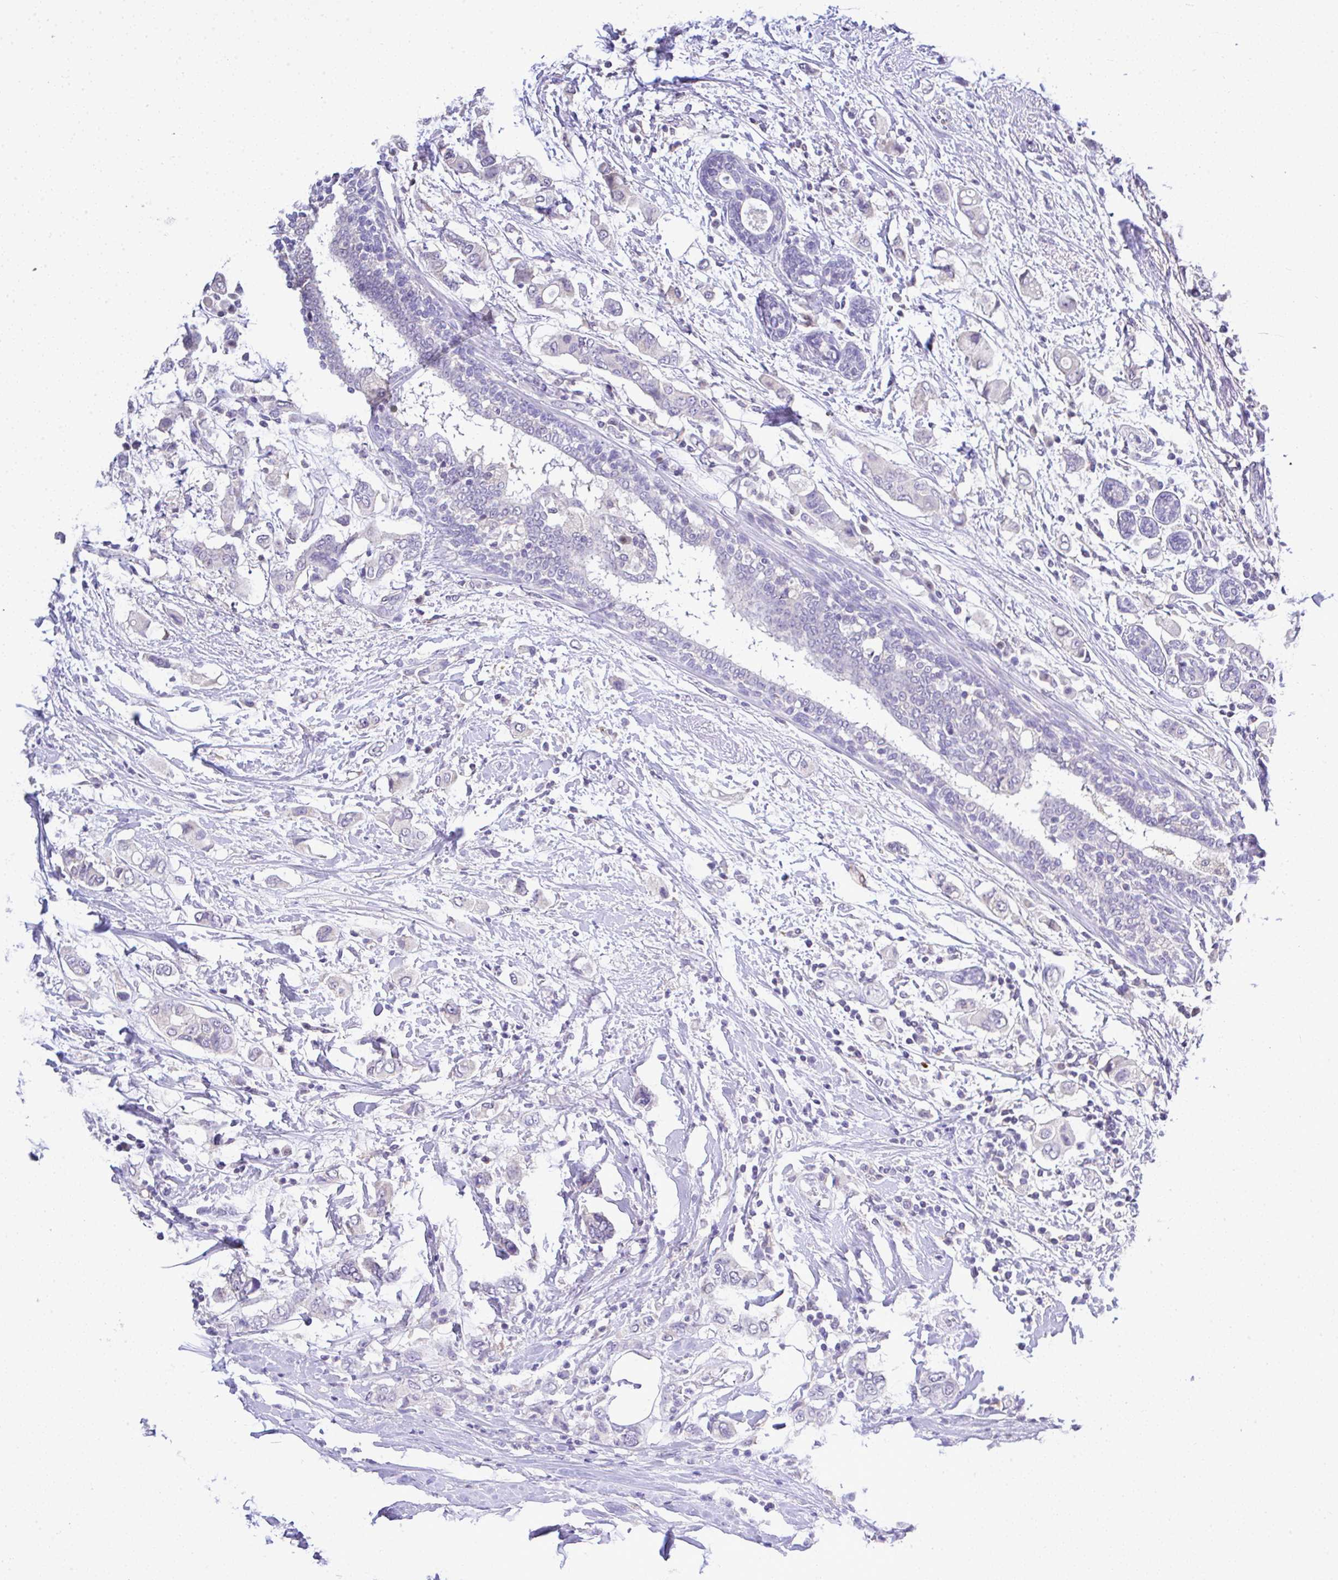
{"staining": {"intensity": "negative", "quantity": "none", "location": "none"}, "tissue": "breast cancer", "cell_type": "Tumor cells", "image_type": "cancer", "snomed": [{"axis": "morphology", "description": "Lobular carcinoma"}, {"axis": "topography", "description": "Breast"}], "caption": "Histopathology image shows no significant protein staining in tumor cells of breast lobular carcinoma. (DAB (3,3'-diaminobenzidine) immunohistochemistry with hematoxylin counter stain).", "gene": "CTU1", "patient": {"sex": "female", "age": 51}}